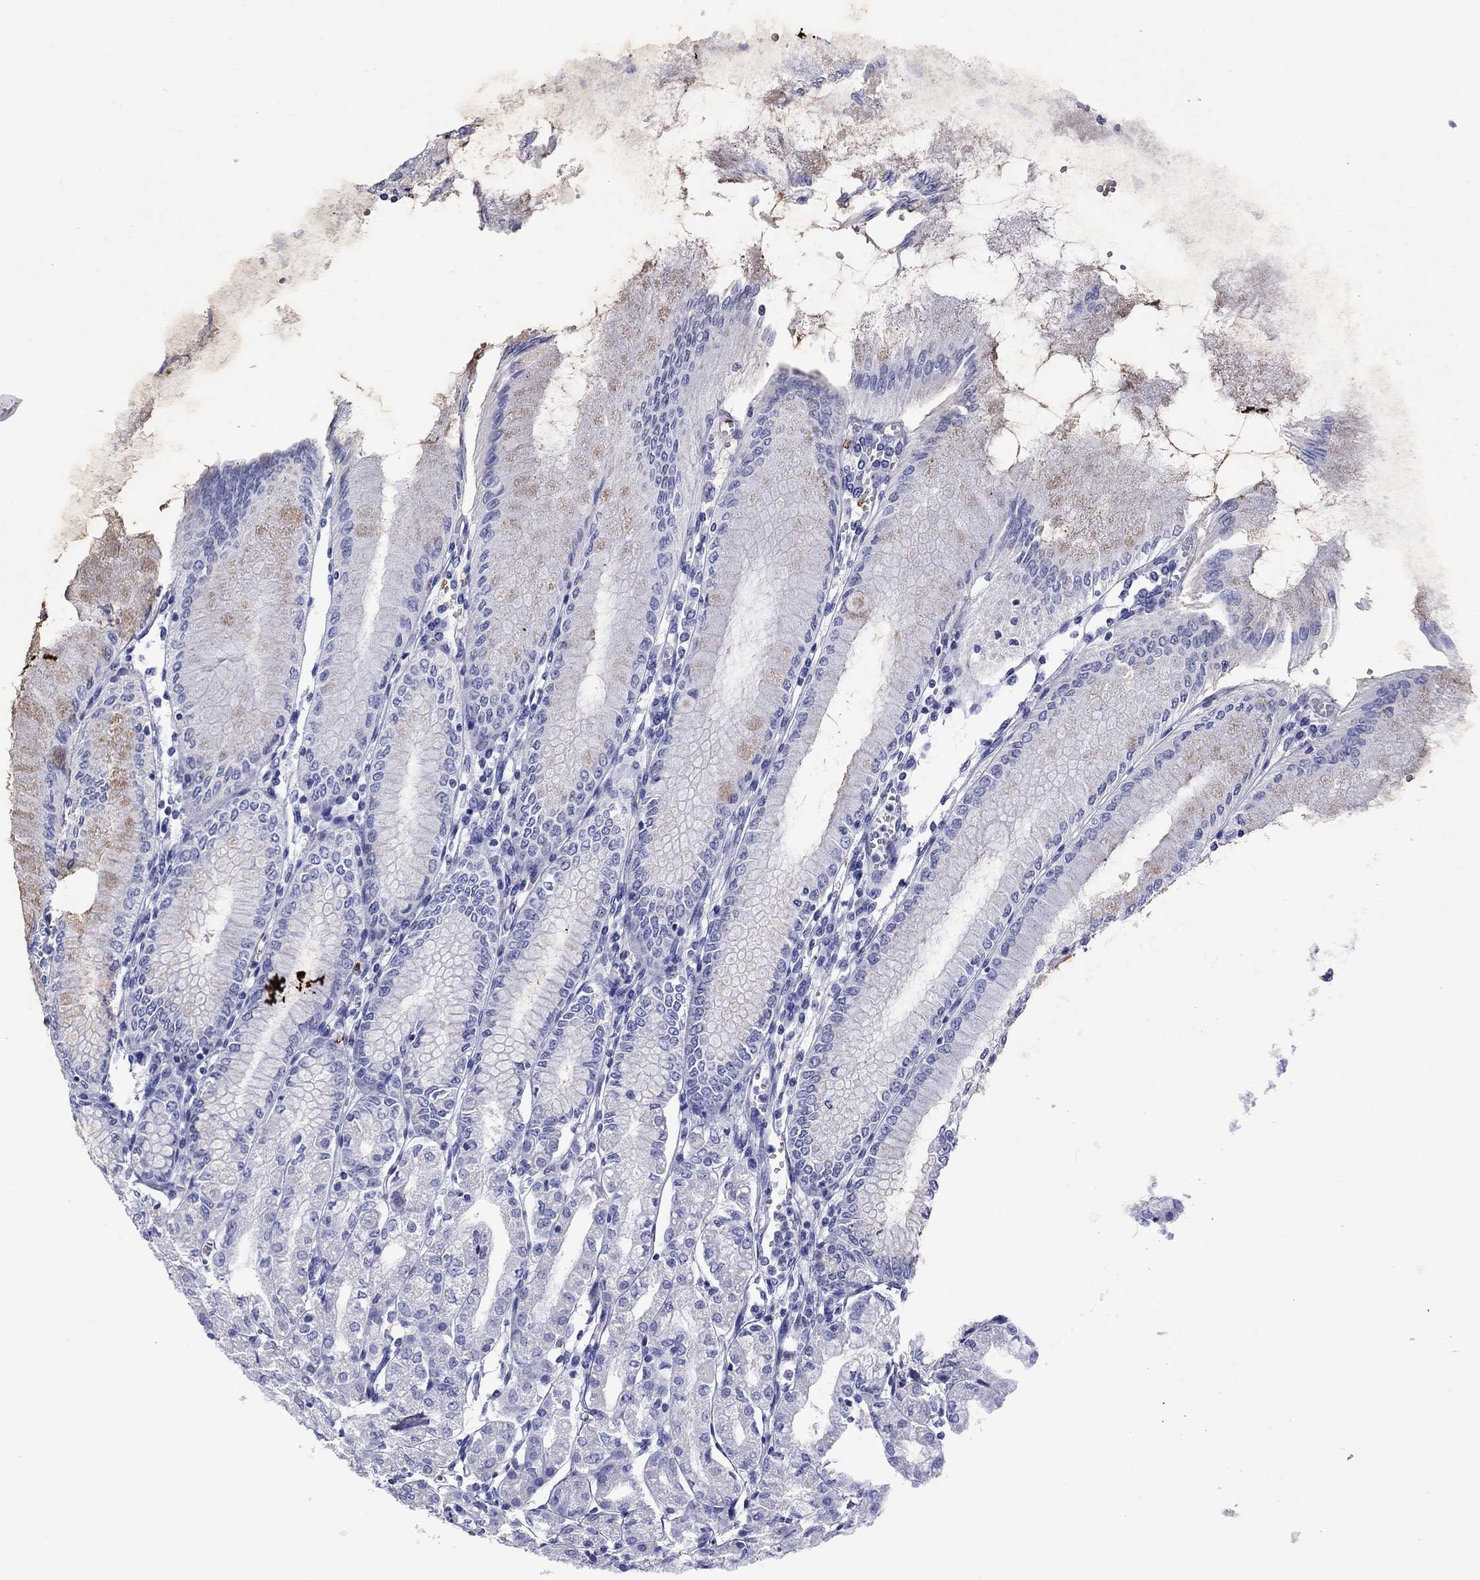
{"staining": {"intensity": "negative", "quantity": "none", "location": "none"}, "tissue": "stomach", "cell_type": "Glandular cells", "image_type": "normal", "snomed": [{"axis": "morphology", "description": "Normal tissue, NOS"}, {"axis": "topography", "description": "Skeletal muscle"}, {"axis": "topography", "description": "Stomach"}], "caption": "Immunohistochemical staining of unremarkable stomach reveals no significant positivity in glandular cells. (DAB IHC visualized using brightfield microscopy, high magnification).", "gene": "ROM1", "patient": {"sex": "female", "age": 57}}